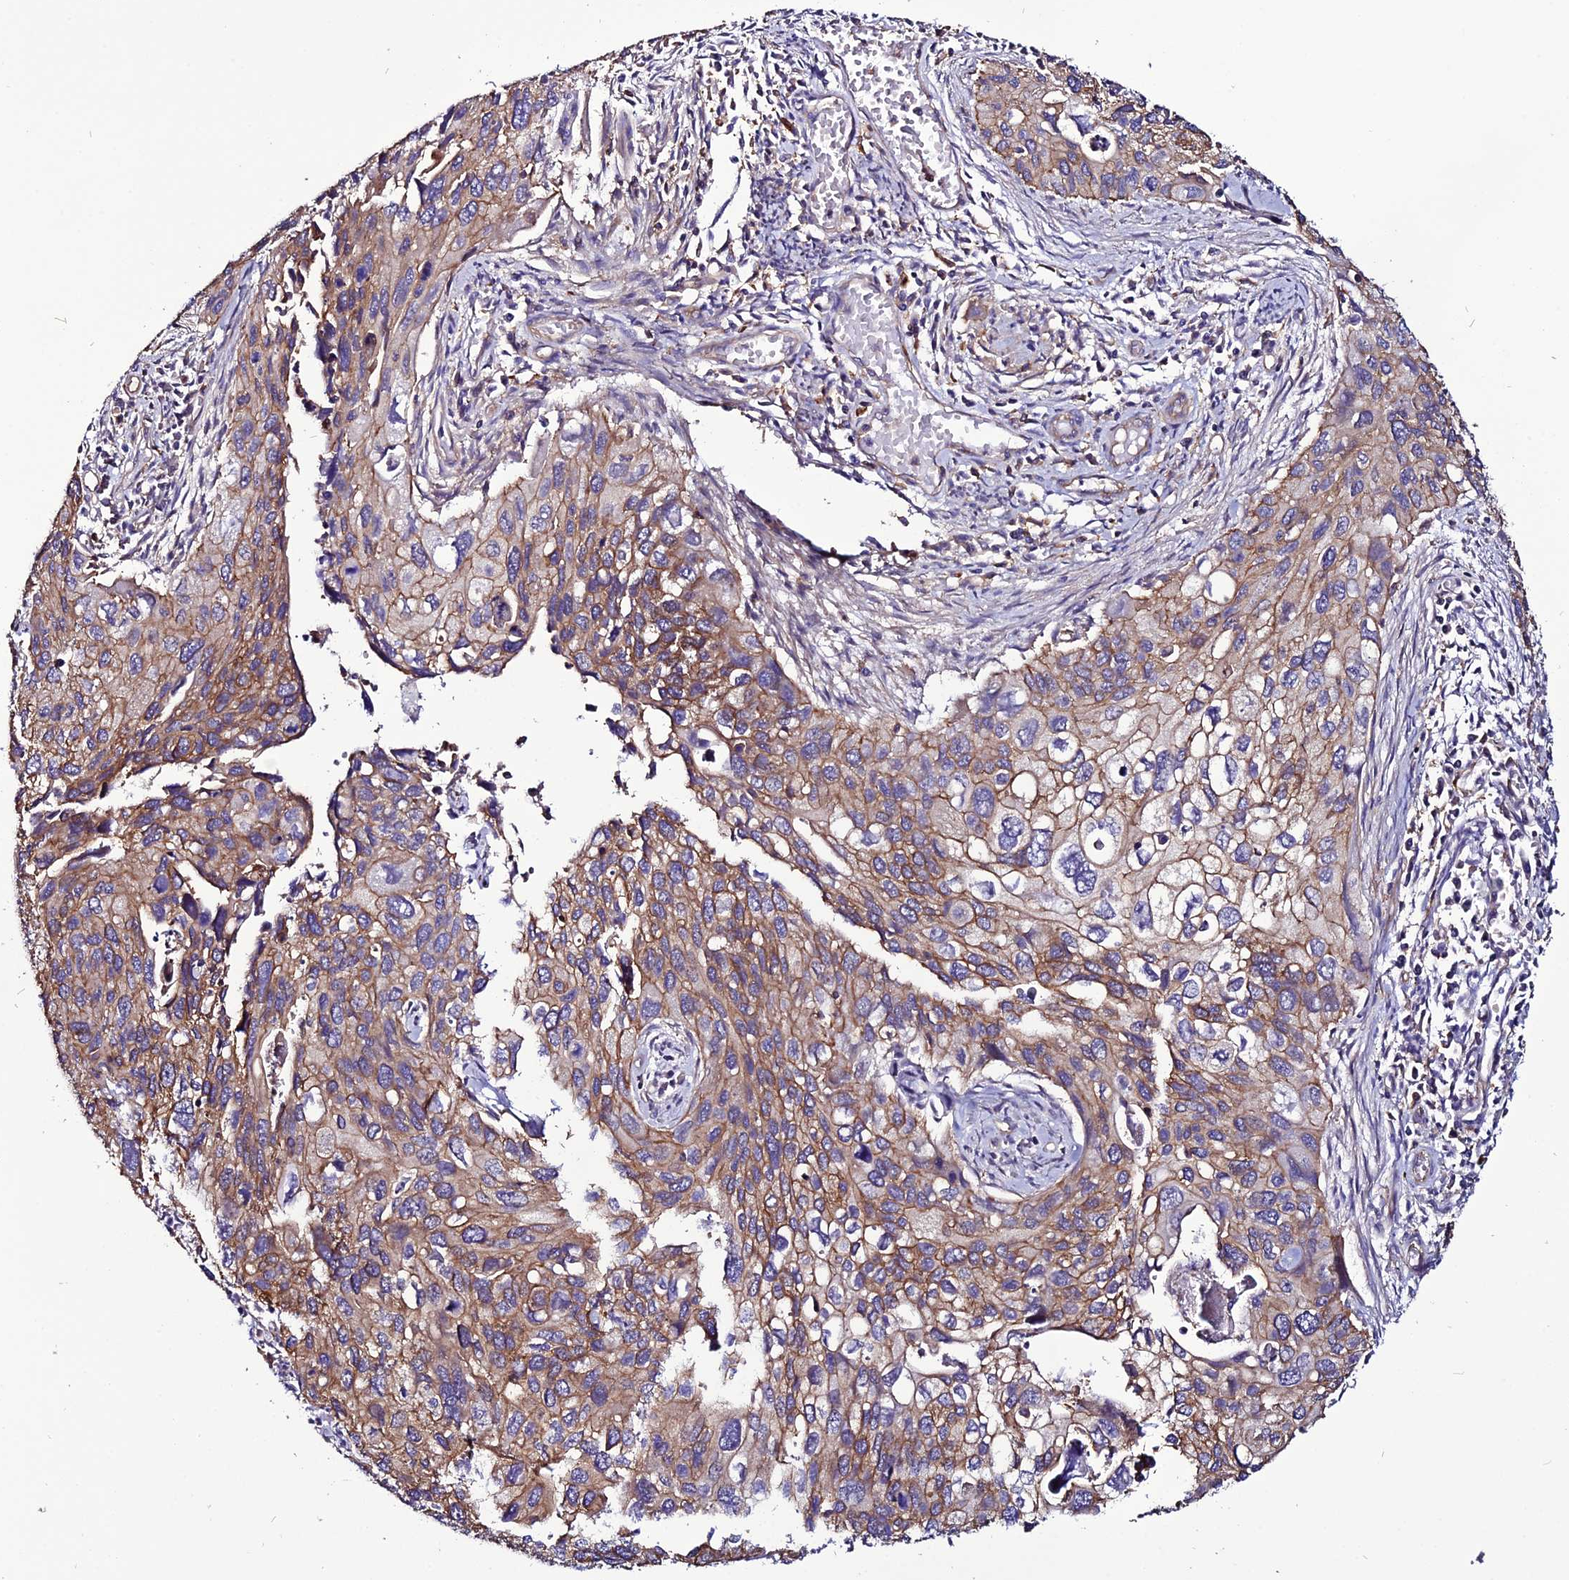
{"staining": {"intensity": "moderate", "quantity": ">75%", "location": "cytoplasmic/membranous"}, "tissue": "cervical cancer", "cell_type": "Tumor cells", "image_type": "cancer", "snomed": [{"axis": "morphology", "description": "Squamous cell carcinoma, NOS"}, {"axis": "topography", "description": "Cervix"}], "caption": "The immunohistochemical stain shows moderate cytoplasmic/membranous expression in tumor cells of cervical squamous cell carcinoma tissue. The staining was performed using DAB, with brown indicating positive protein expression. Nuclei are stained blue with hematoxylin.", "gene": "USP17L15", "patient": {"sex": "female", "age": 55}}